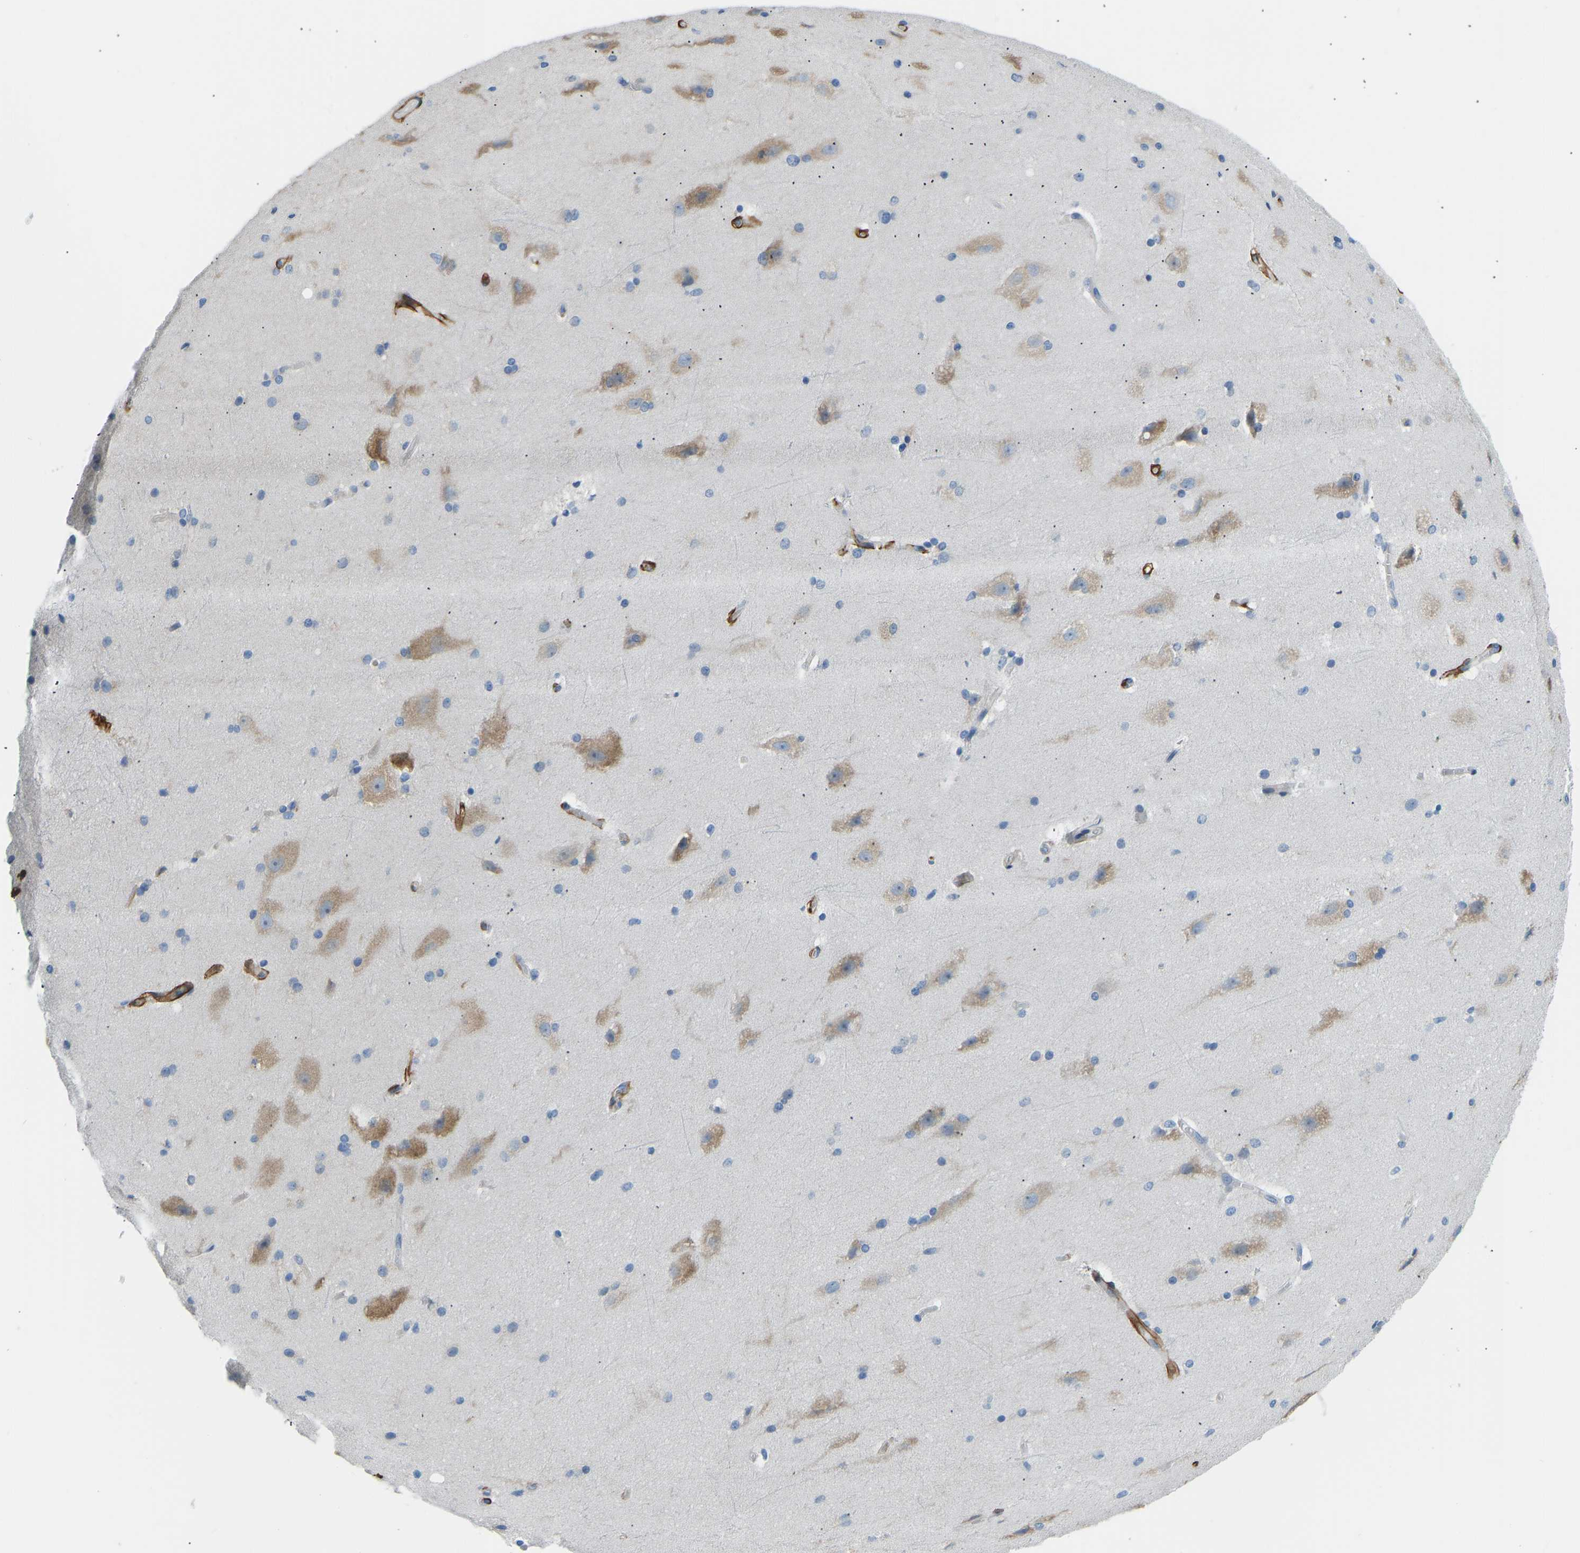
{"staining": {"intensity": "strong", "quantity": "25%-75%", "location": "cytoplasmic/membranous"}, "tissue": "cerebral cortex", "cell_type": "Endothelial cells", "image_type": "normal", "snomed": [{"axis": "morphology", "description": "Normal tissue, NOS"}, {"axis": "topography", "description": "Cerebral cortex"}, {"axis": "topography", "description": "Hippocampus"}], "caption": "Immunohistochemistry histopathology image of normal human cerebral cortex stained for a protein (brown), which reveals high levels of strong cytoplasmic/membranous expression in about 25%-75% of endothelial cells.", "gene": "COL15A1", "patient": {"sex": "female", "age": 19}}